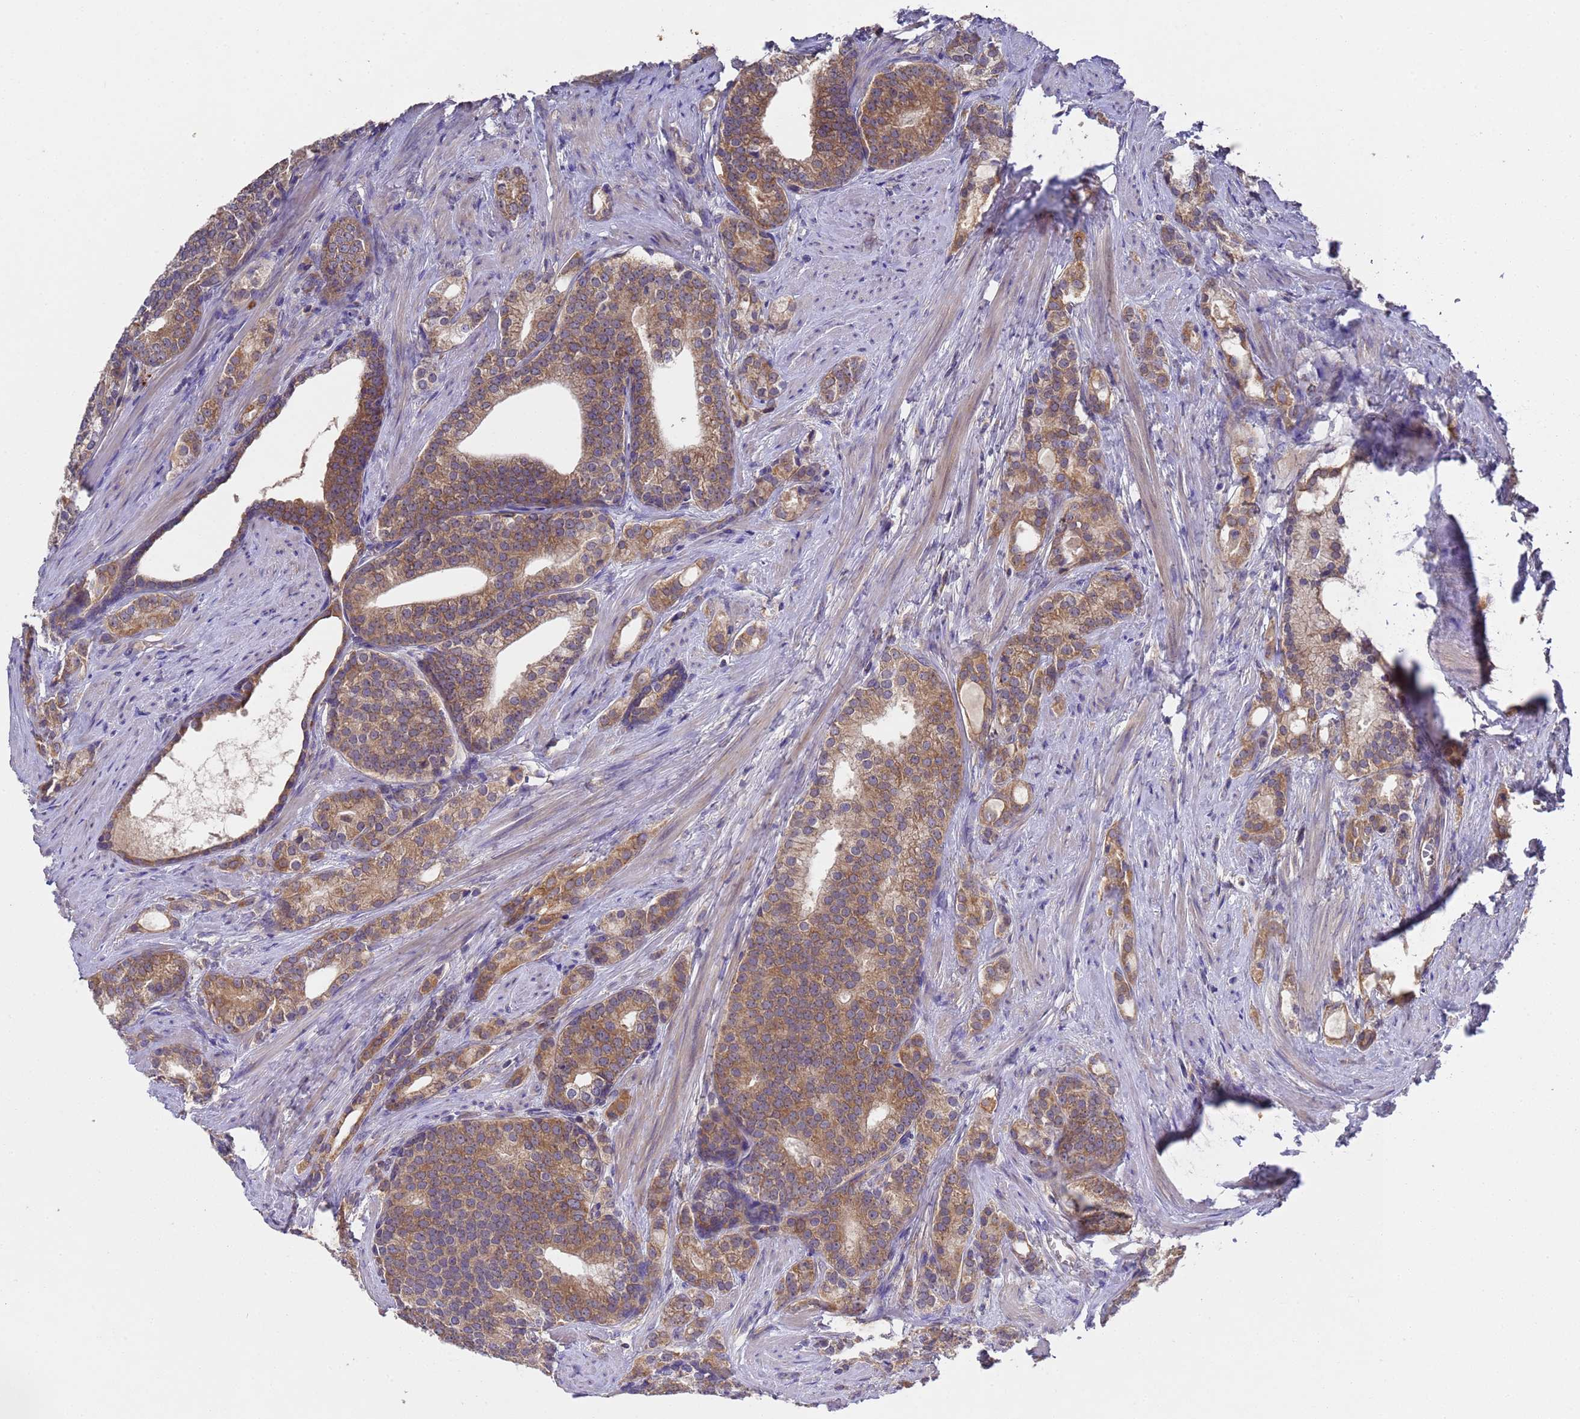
{"staining": {"intensity": "moderate", "quantity": ">75%", "location": "cytoplasmic/membranous"}, "tissue": "prostate cancer", "cell_type": "Tumor cells", "image_type": "cancer", "snomed": [{"axis": "morphology", "description": "Adenocarcinoma, Low grade"}, {"axis": "topography", "description": "Prostate"}], "caption": "Prostate low-grade adenocarcinoma stained with a brown dye exhibits moderate cytoplasmic/membranous positive expression in approximately >75% of tumor cells.", "gene": "DCAF12L2", "patient": {"sex": "male", "age": 71}}